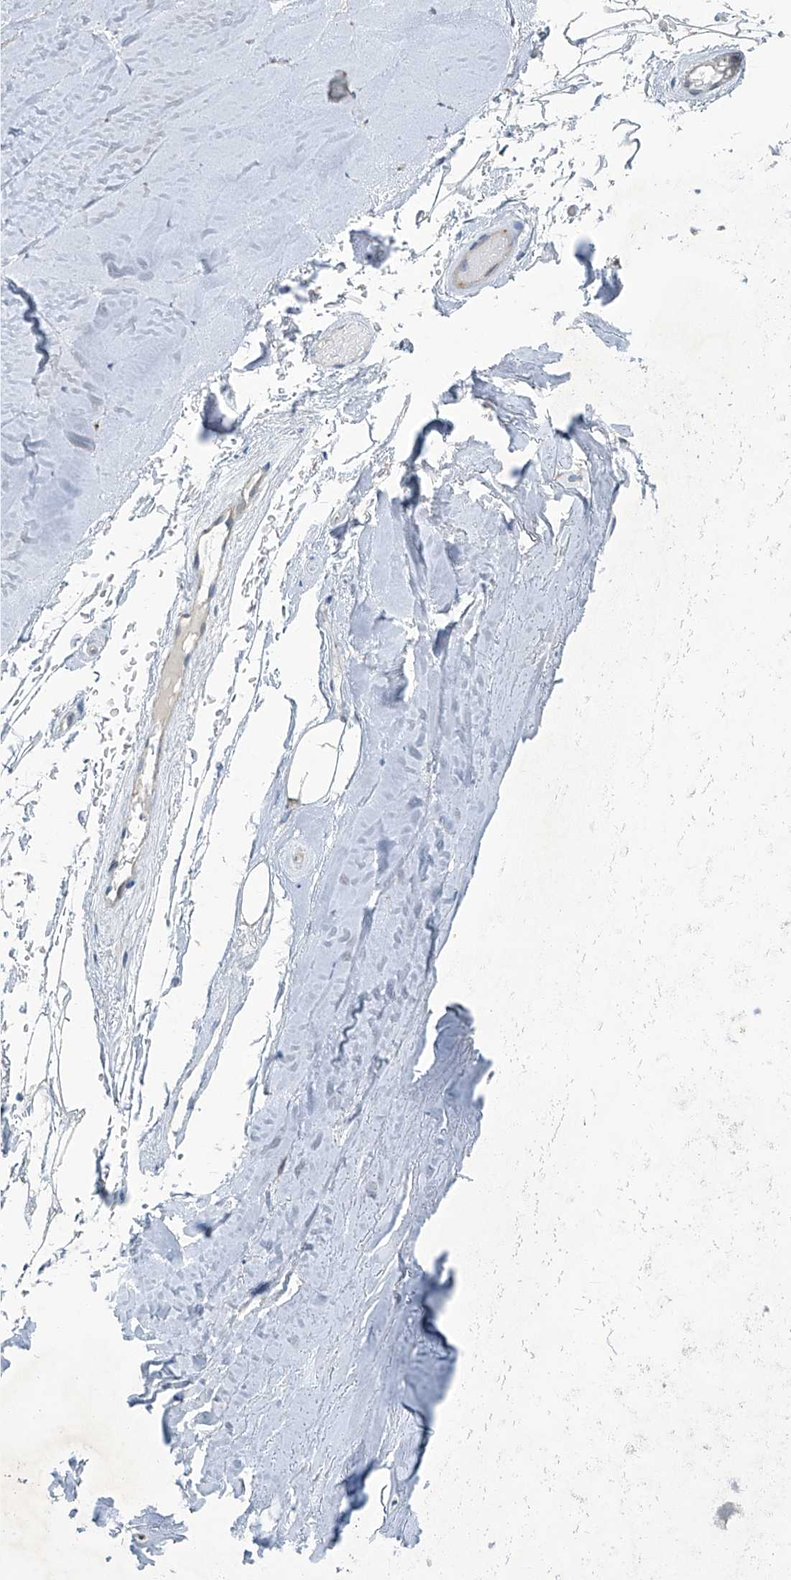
{"staining": {"intensity": "negative", "quantity": "none", "location": "none"}, "tissue": "adipose tissue", "cell_type": "Adipocytes", "image_type": "normal", "snomed": [{"axis": "morphology", "description": "Normal tissue, NOS"}, {"axis": "morphology", "description": "Basal cell carcinoma"}, {"axis": "topography", "description": "Skin"}], "caption": "Histopathology image shows no significant protein staining in adipocytes of benign adipose tissue.", "gene": "SLC26A11", "patient": {"sex": "female", "age": 89}}